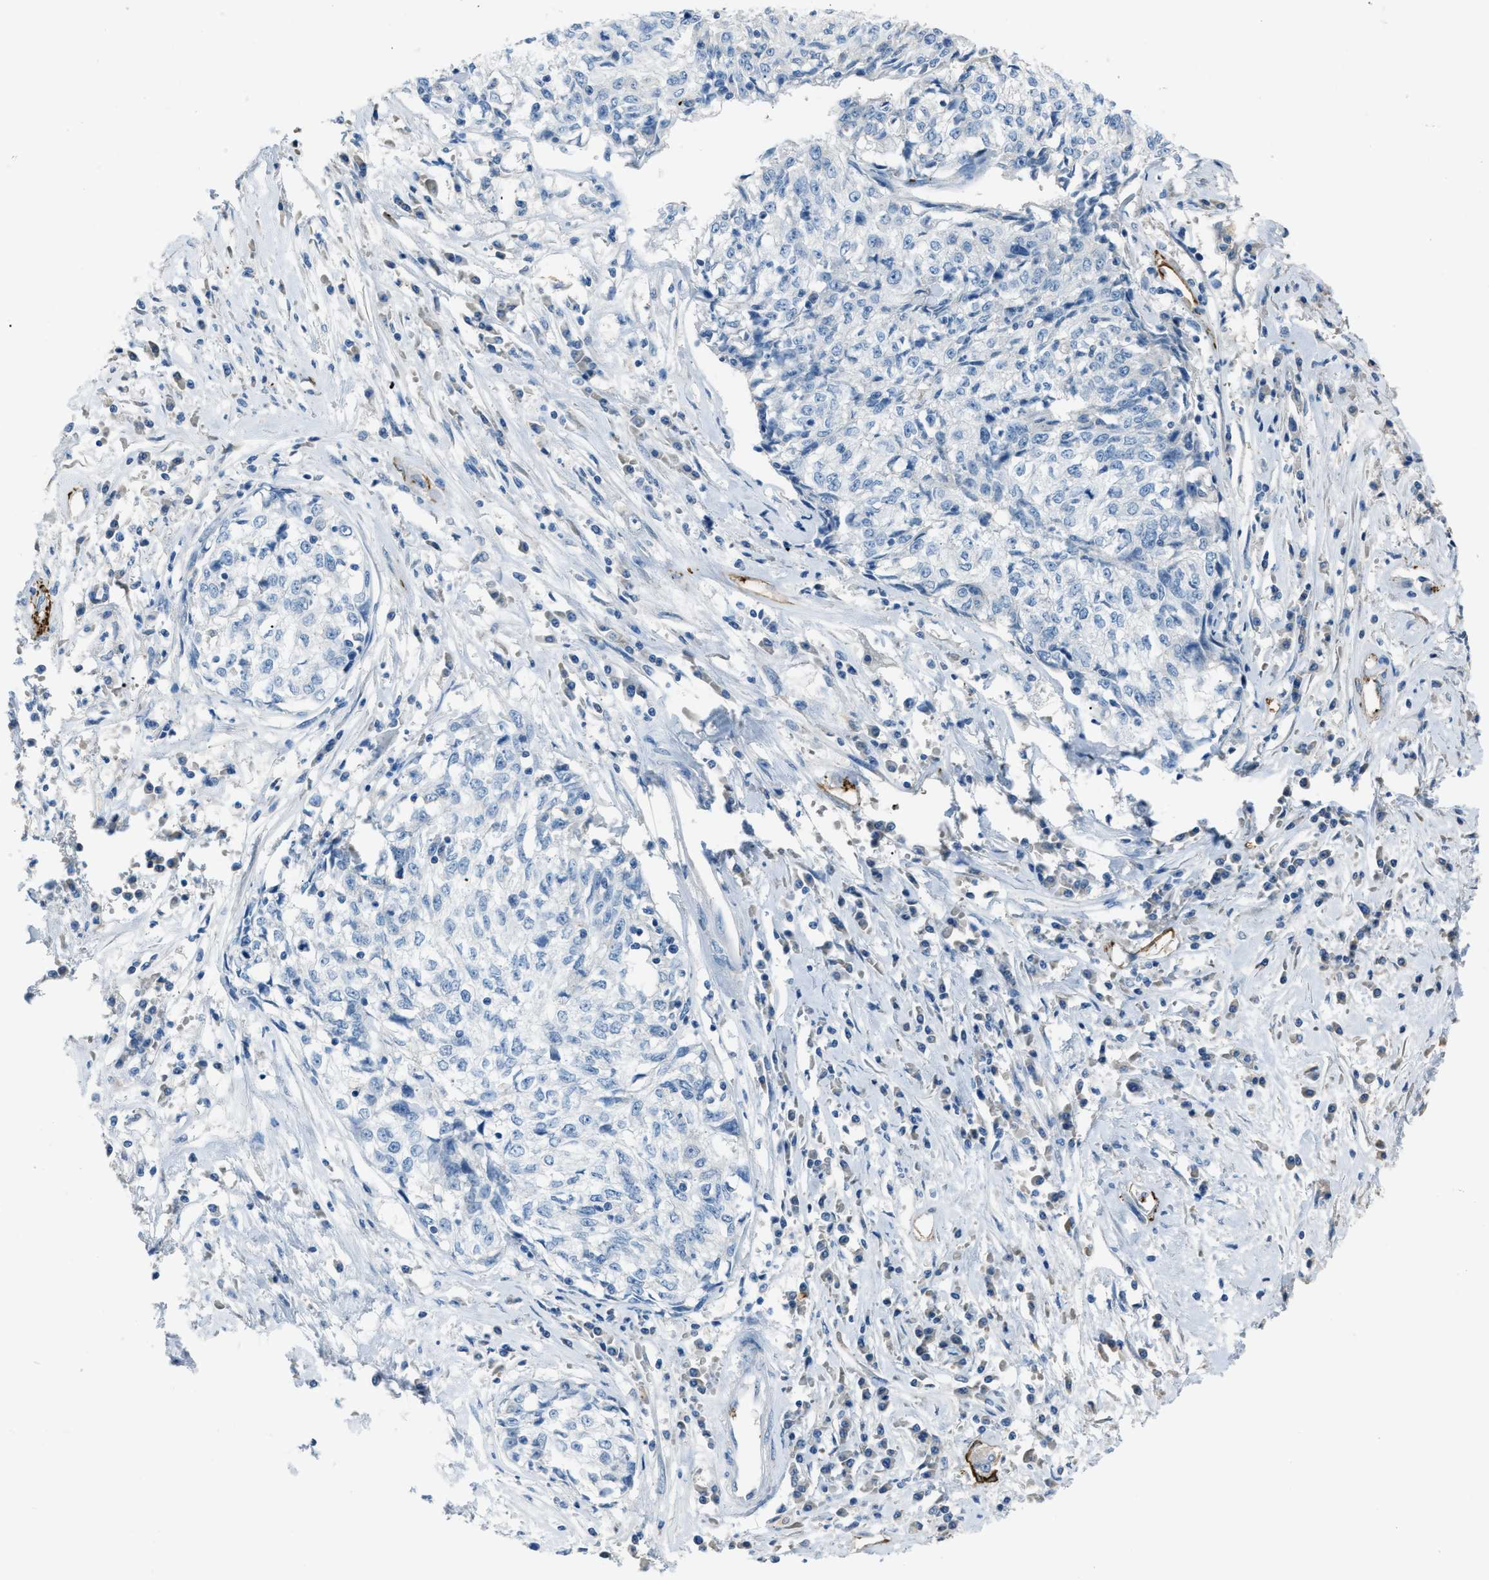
{"staining": {"intensity": "negative", "quantity": "none", "location": "none"}, "tissue": "cervical cancer", "cell_type": "Tumor cells", "image_type": "cancer", "snomed": [{"axis": "morphology", "description": "Squamous cell carcinoma, NOS"}, {"axis": "topography", "description": "Cervix"}], "caption": "Squamous cell carcinoma (cervical) was stained to show a protein in brown. There is no significant staining in tumor cells. The staining is performed using DAB (3,3'-diaminobenzidine) brown chromogen with nuclei counter-stained in using hematoxylin.", "gene": "SLC22A15", "patient": {"sex": "female", "age": 57}}